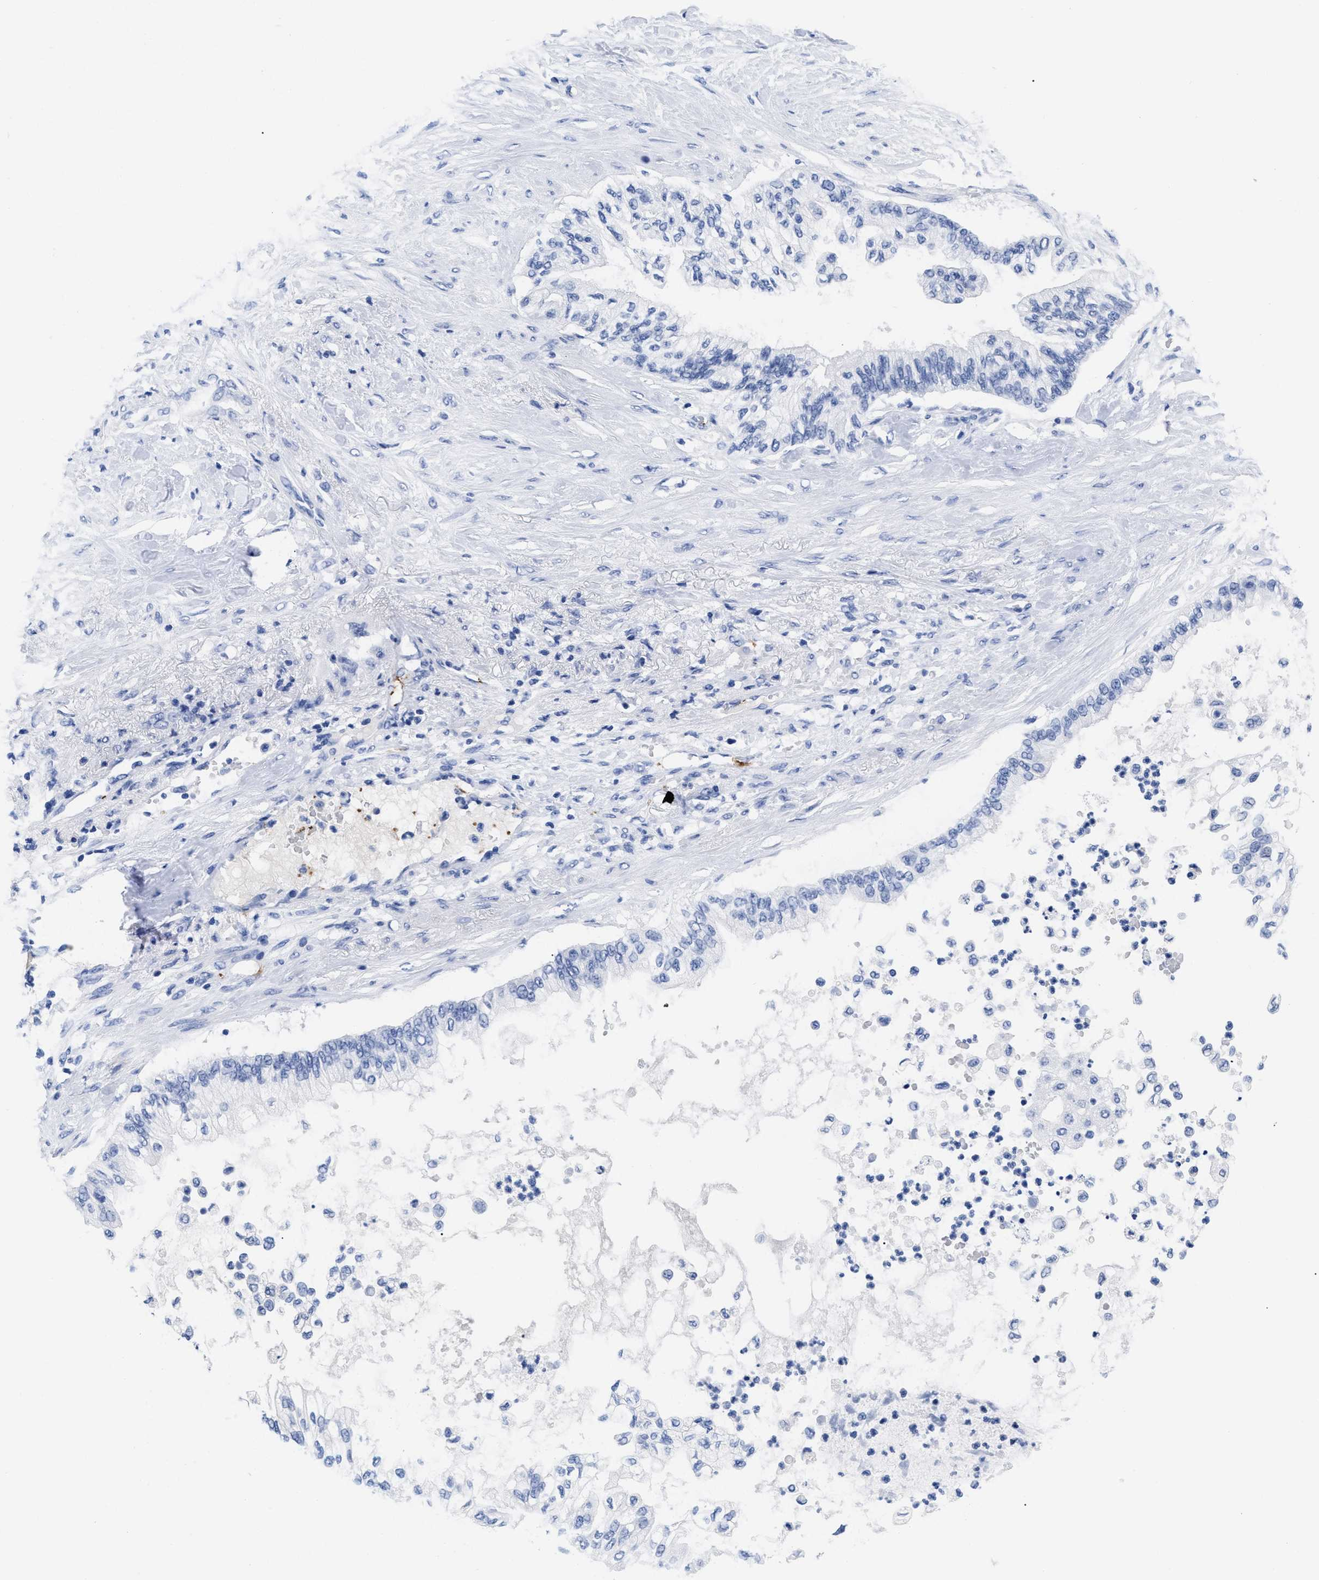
{"staining": {"intensity": "negative", "quantity": "none", "location": "none"}, "tissue": "pancreatic cancer", "cell_type": "Tumor cells", "image_type": "cancer", "snomed": [{"axis": "morphology", "description": "Normal tissue, NOS"}, {"axis": "morphology", "description": "Adenocarcinoma, NOS"}, {"axis": "topography", "description": "Pancreas"}, {"axis": "topography", "description": "Duodenum"}], "caption": "An image of human adenocarcinoma (pancreatic) is negative for staining in tumor cells. (IHC, brightfield microscopy, high magnification).", "gene": "TREML1", "patient": {"sex": "female", "age": 60}}